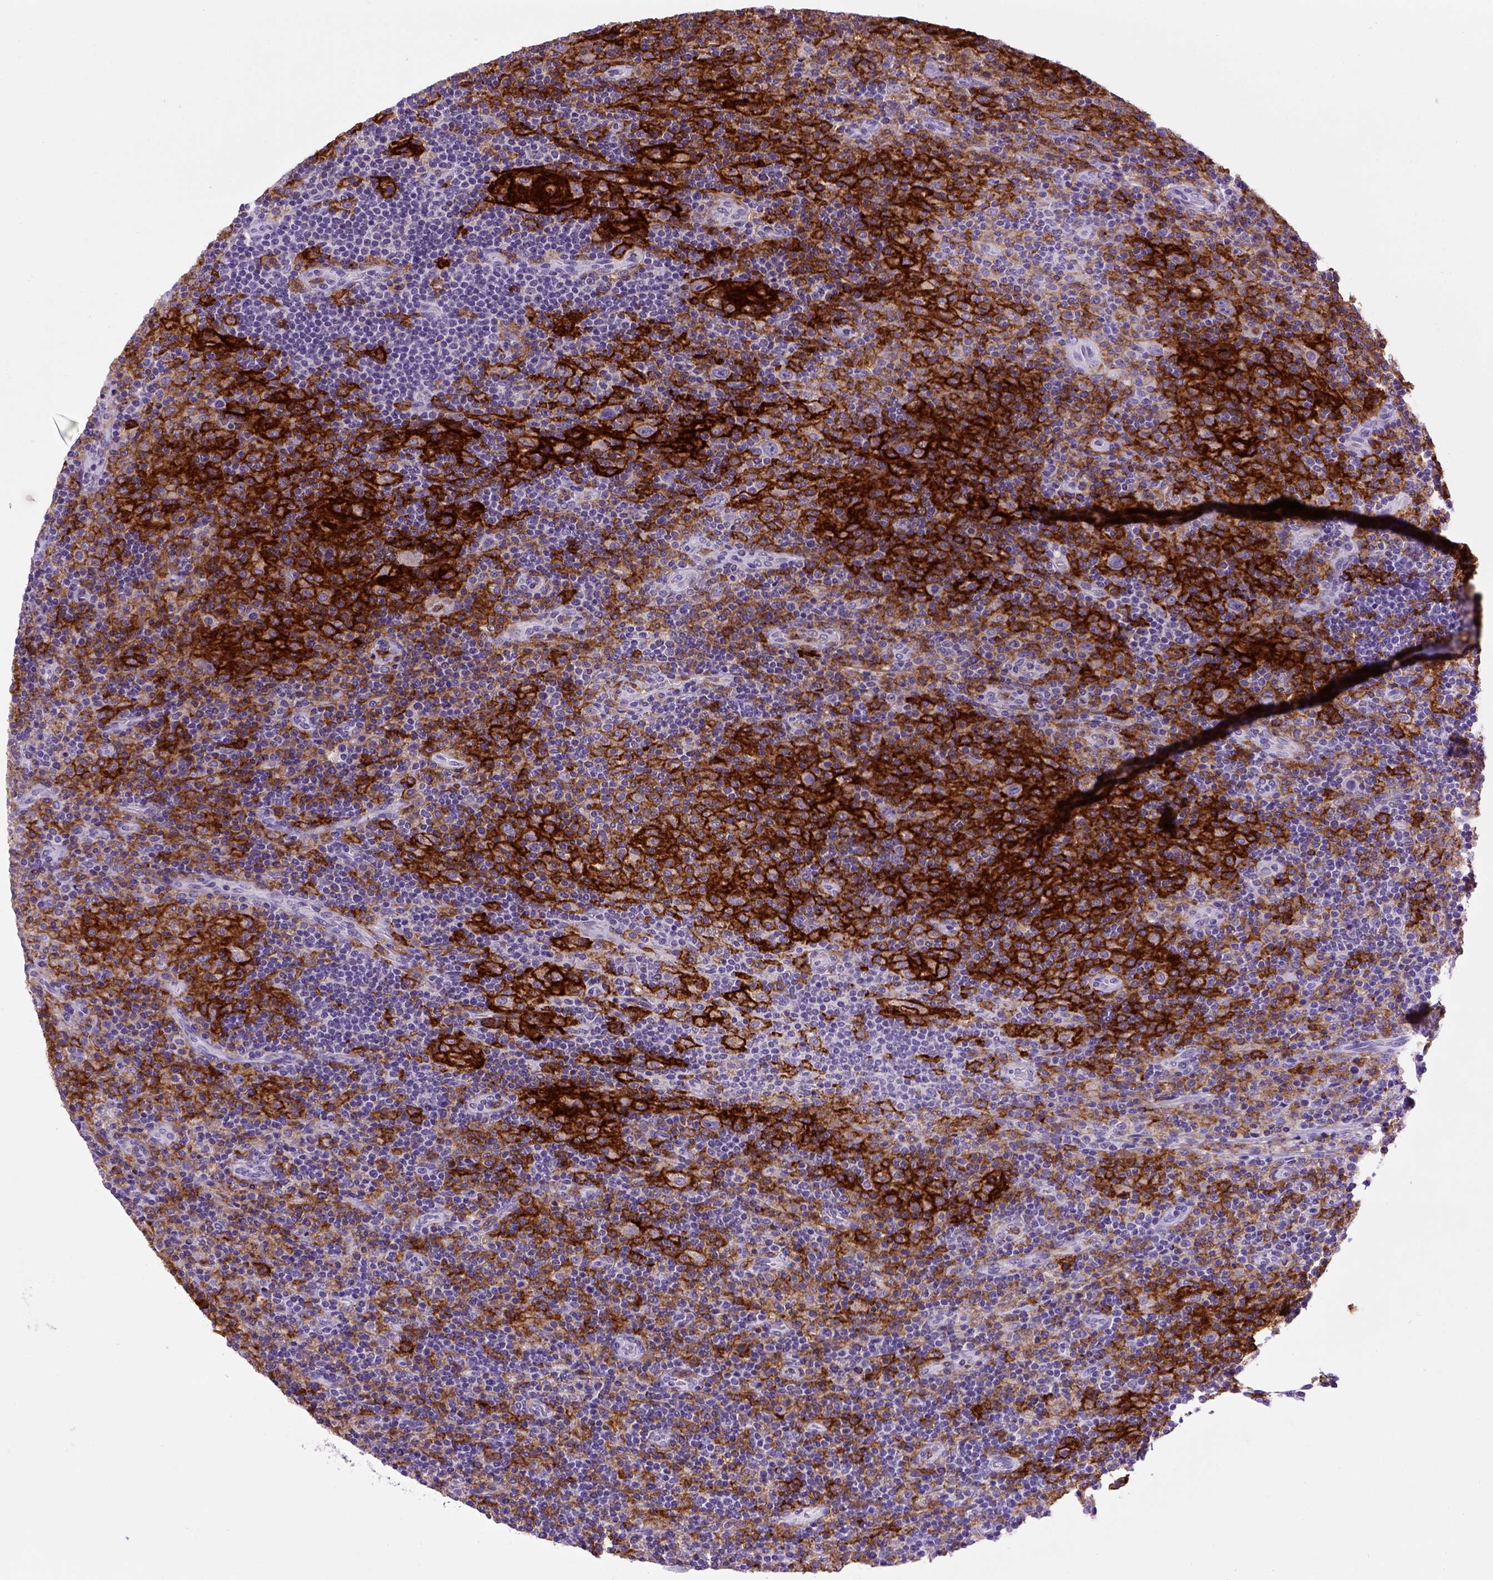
{"staining": {"intensity": "negative", "quantity": "none", "location": "none"}, "tissue": "lymphoma", "cell_type": "Tumor cells", "image_type": "cancer", "snomed": [{"axis": "morphology", "description": "Hodgkin's disease, NOS"}, {"axis": "topography", "description": "Lymph node"}], "caption": "Micrograph shows no protein staining in tumor cells of Hodgkin's disease tissue. Brightfield microscopy of IHC stained with DAB (3,3'-diaminobenzidine) (brown) and hematoxylin (blue), captured at high magnification.", "gene": "ITGAX", "patient": {"sex": "male", "age": 70}}